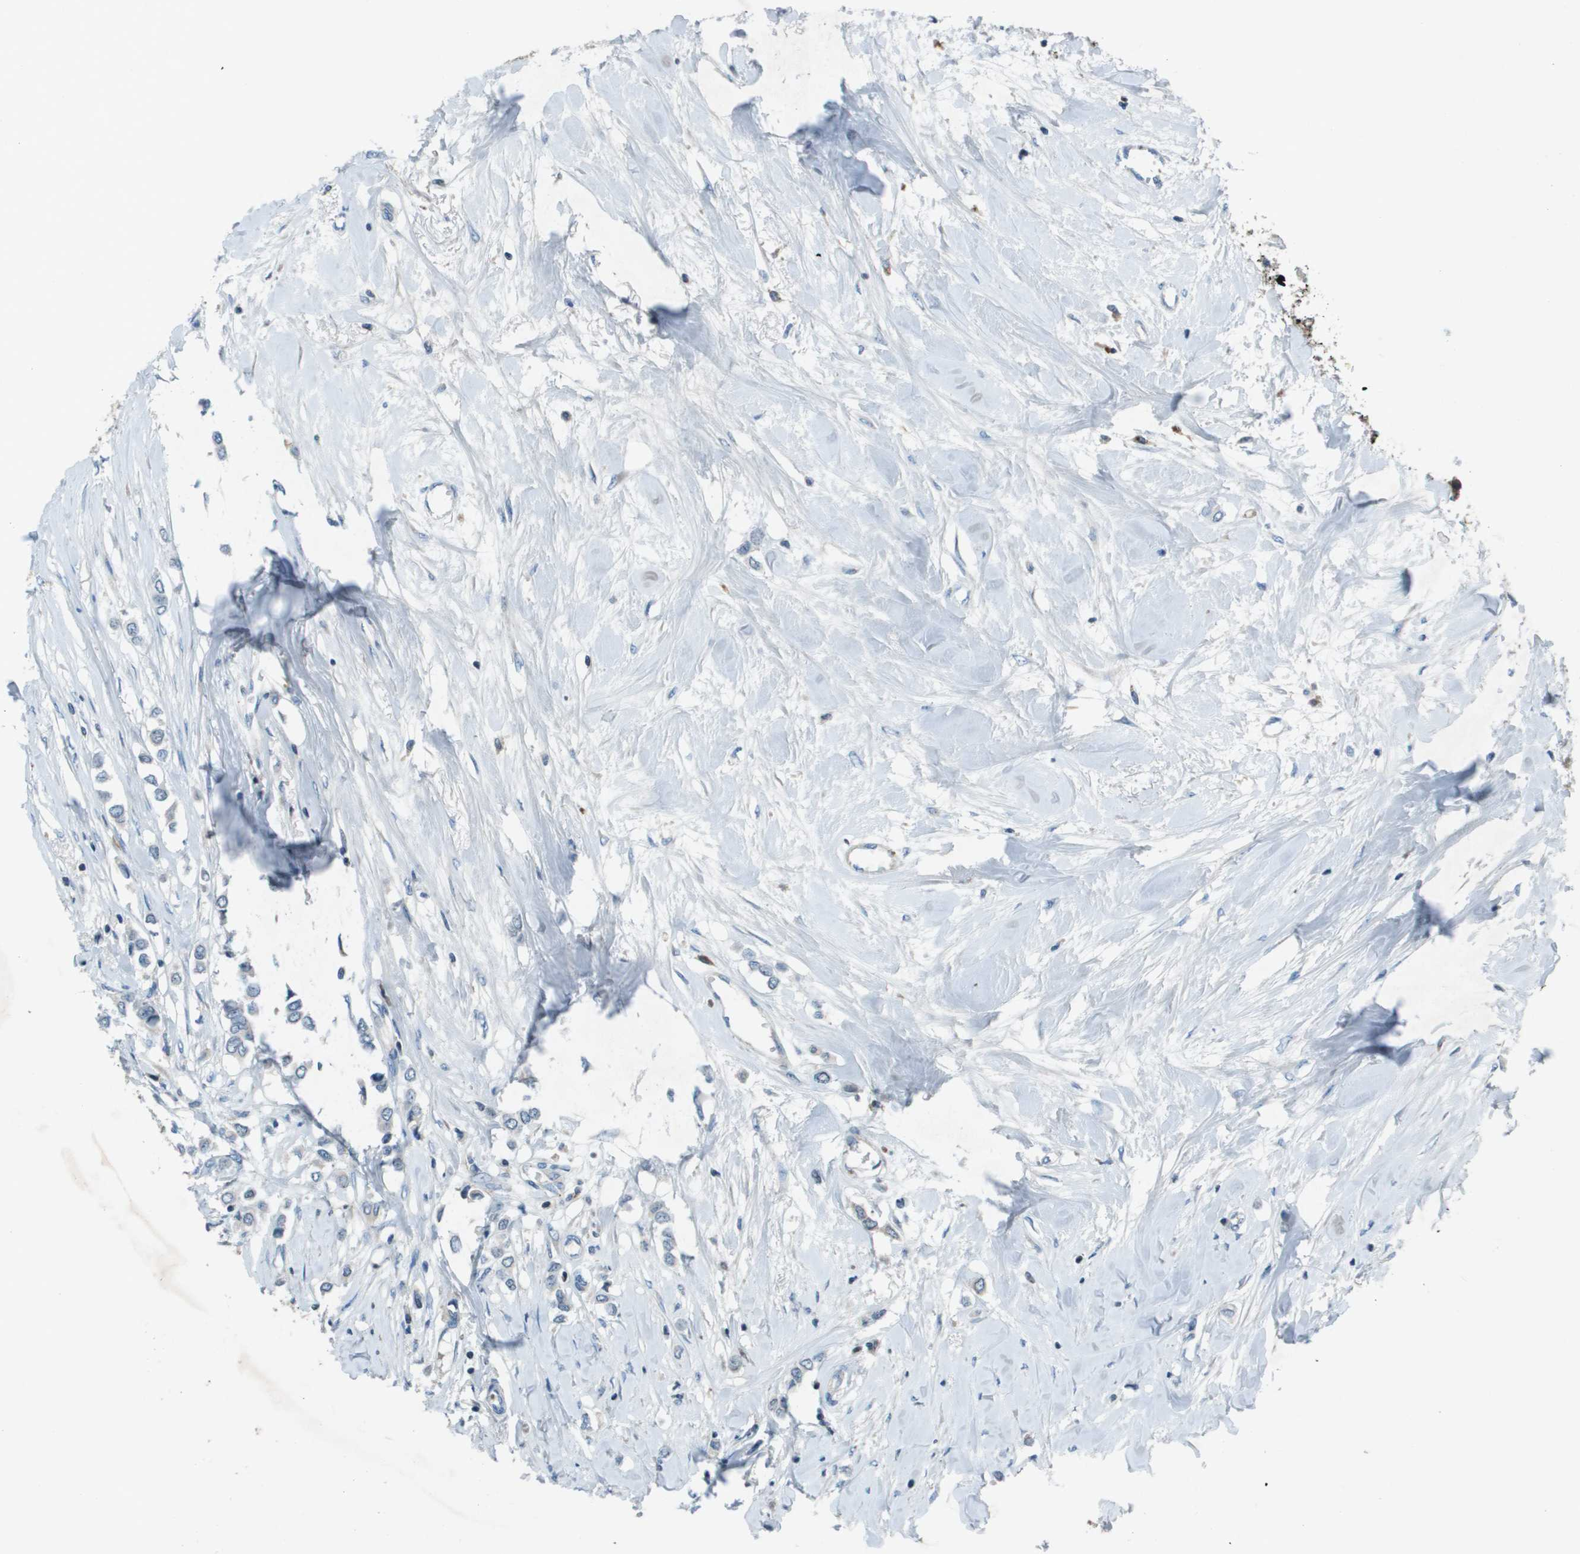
{"staining": {"intensity": "negative", "quantity": "none", "location": "none"}, "tissue": "breast cancer", "cell_type": "Tumor cells", "image_type": "cancer", "snomed": [{"axis": "morphology", "description": "Lobular carcinoma"}, {"axis": "topography", "description": "Breast"}], "caption": "Image shows no significant protein expression in tumor cells of breast lobular carcinoma.", "gene": "CAMK4", "patient": {"sex": "female", "age": 51}}